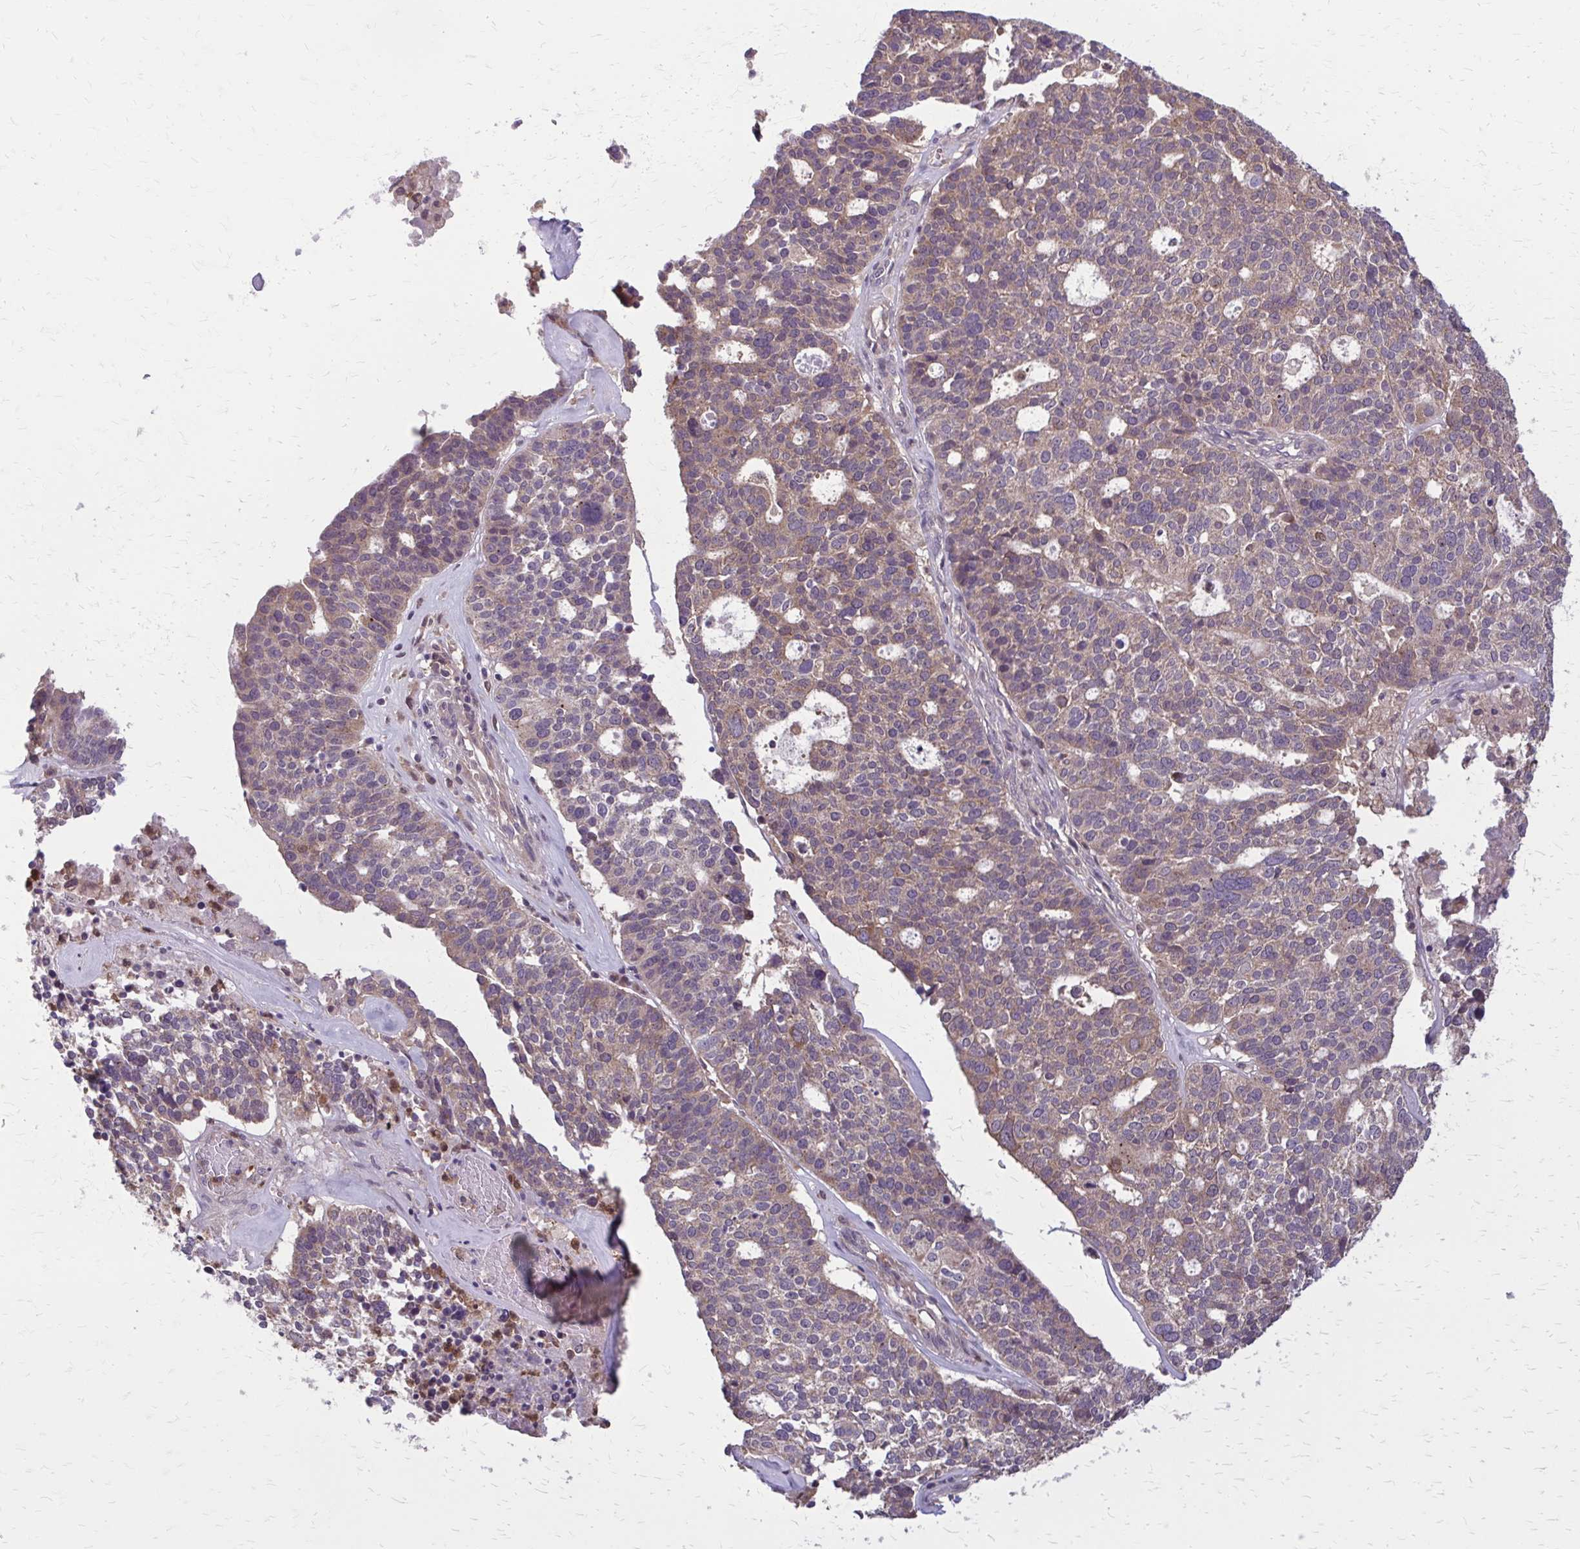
{"staining": {"intensity": "weak", "quantity": "25%-75%", "location": "cytoplasmic/membranous"}, "tissue": "ovarian cancer", "cell_type": "Tumor cells", "image_type": "cancer", "snomed": [{"axis": "morphology", "description": "Cystadenocarcinoma, serous, NOS"}, {"axis": "topography", "description": "Ovary"}], "caption": "Serous cystadenocarcinoma (ovarian) stained with immunohistochemistry (IHC) exhibits weak cytoplasmic/membranous staining in about 25%-75% of tumor cells. Nuclei are stained in blue.", "gene": "NRBF2", "patient": {"sex": "female", "age": 59}}